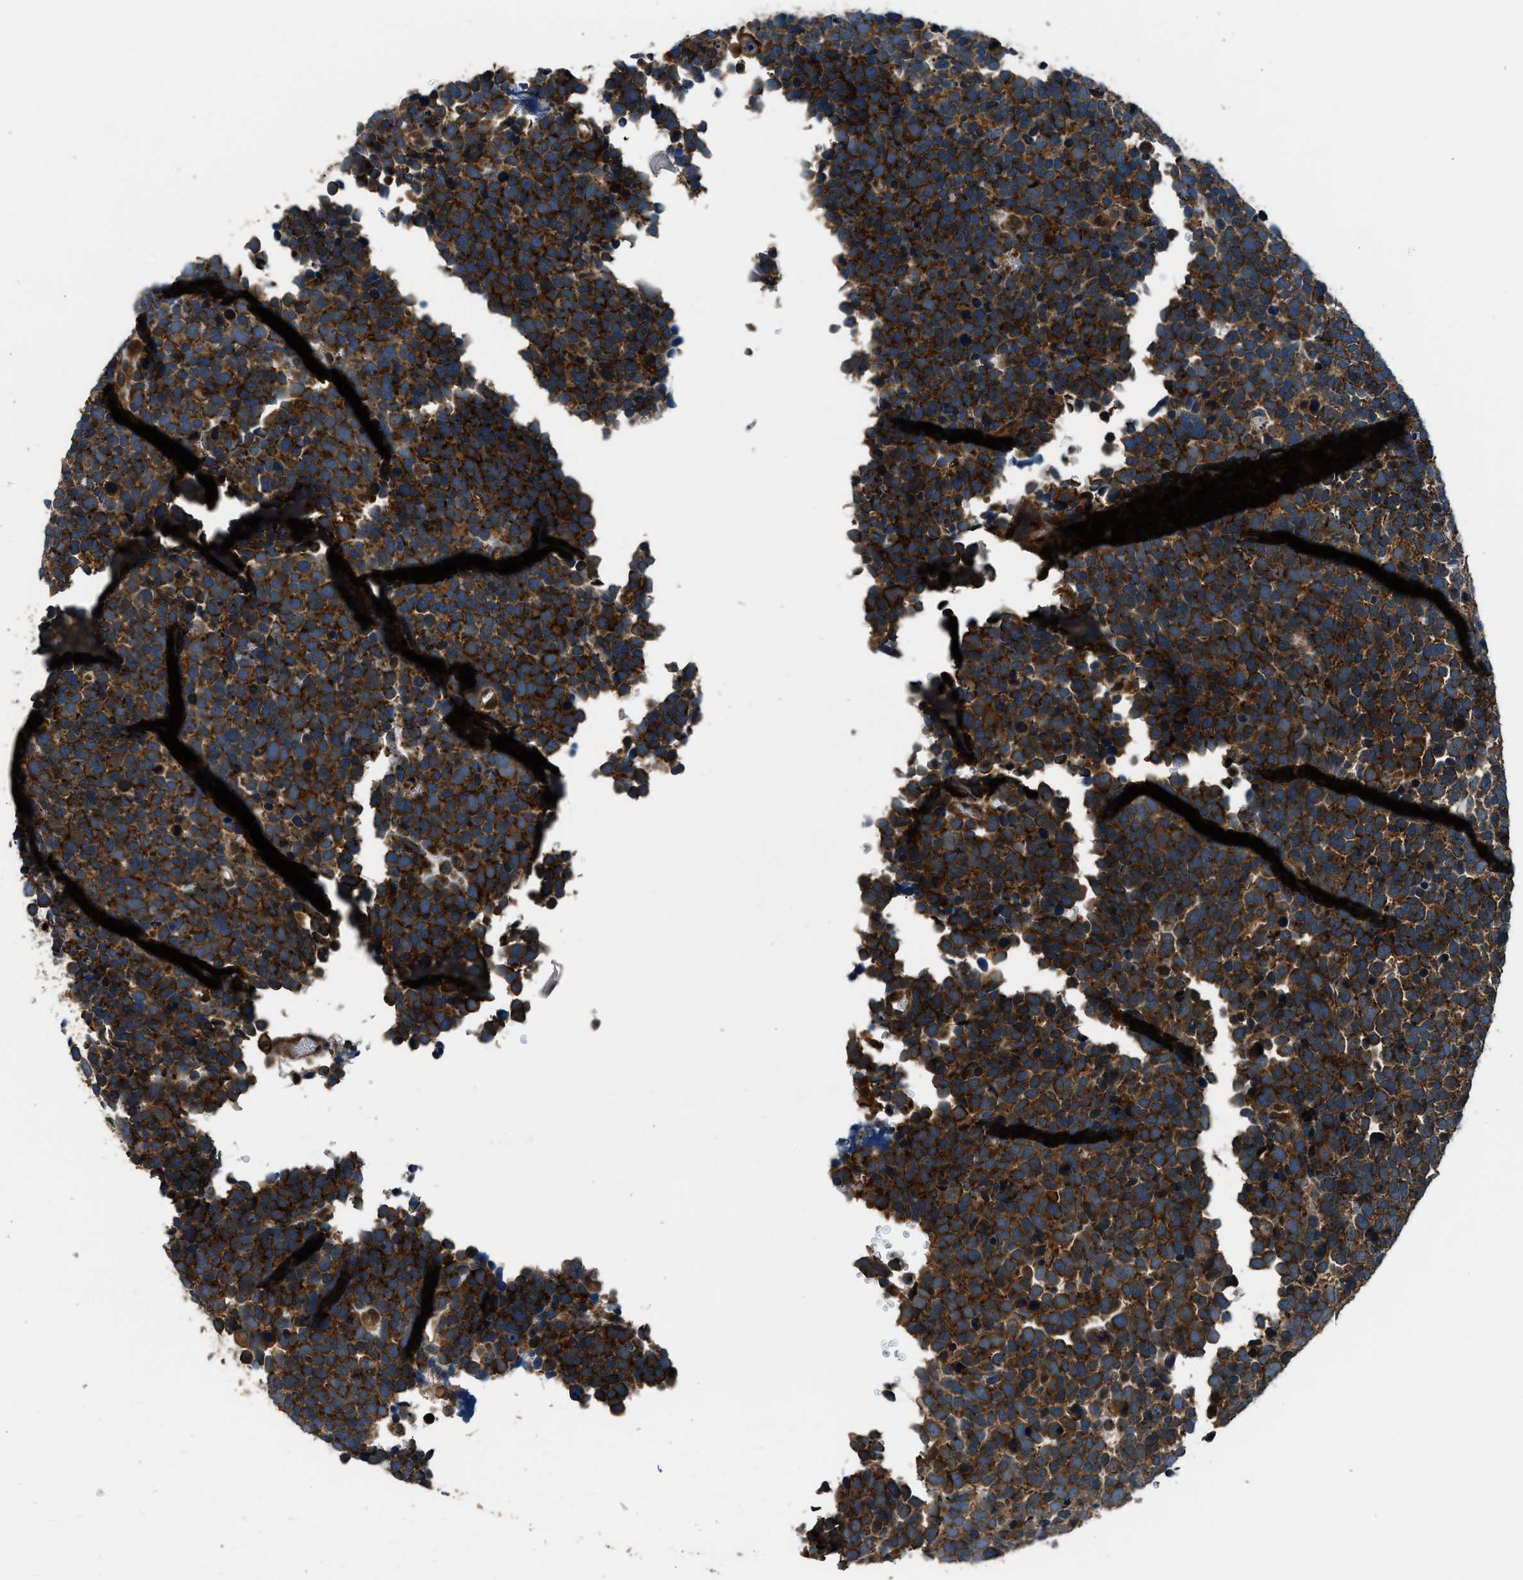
{"staining": {"intensity": "strong", "quantity": ">75%", "location": "cytoplasmic/membranous"}, "tissue": "urothelial cancer", "cell_type": "Tumor cells", "image_type": "cancer", "snomed": [{"axis": "morphology", "description": "Urothelial carcinoma, High grade"}, {"axis": "topography", "description": "Urinary bladder"}], "caption": "Urothelial cancer stained with DAB (3,3'-diaminobenzidine) IHC shows high levels of strong cytoplasmic/membranous staining in about >75% of tumor cells.", "gene": "ARHGEF11", "patient": {"sex": "female", "age": 82}}